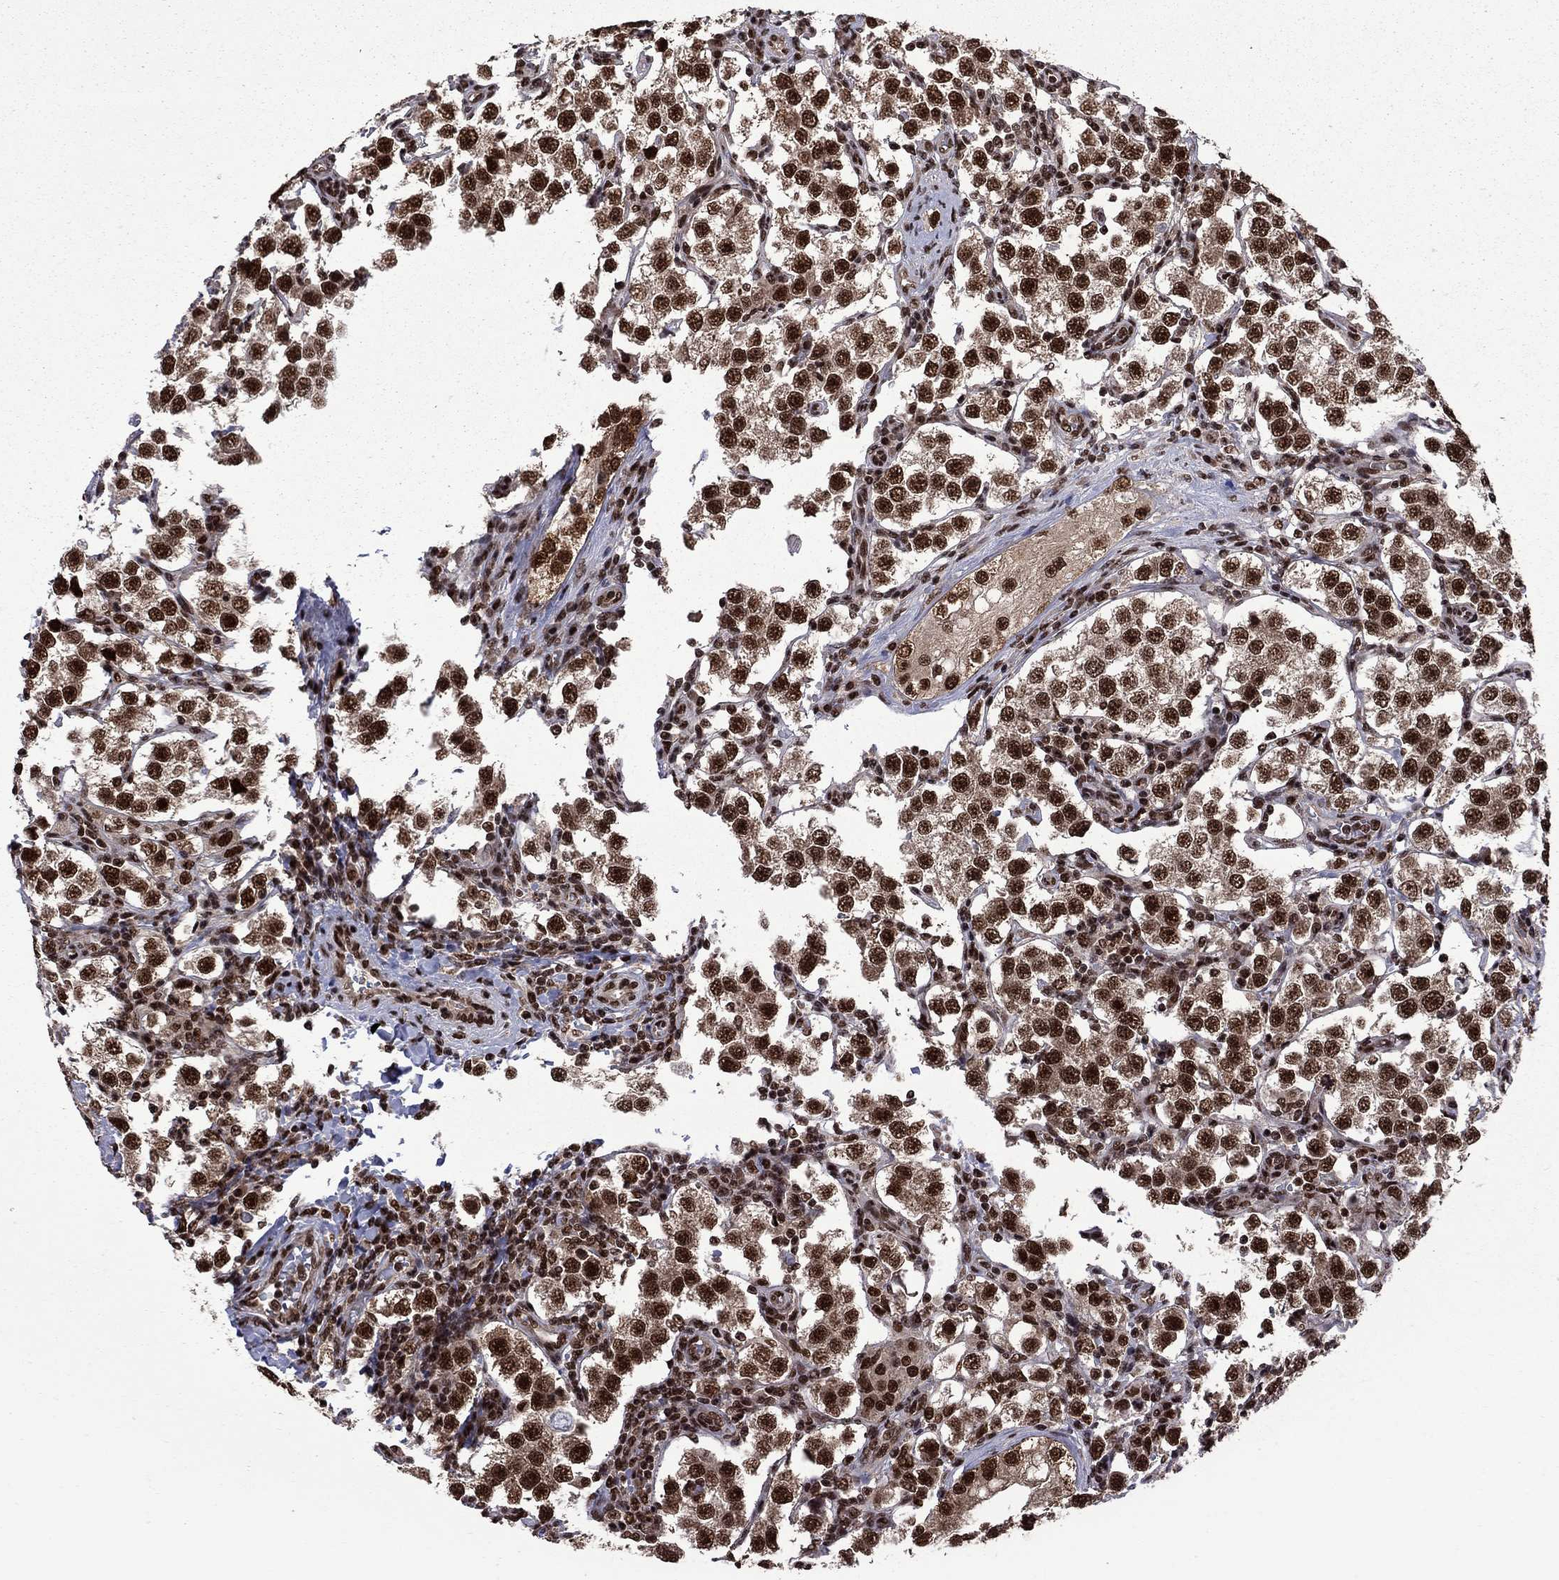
{"staining": {"intensity": "strong", "quantity": ">75%", "location": "nuclear"}, "tissue": "testis cancer", "cell_type": "Tumor cells", "image_type": "cancer", "snomed": [{"axis": "morphology", "description": "Seminoma, NOS"}, {"axis": "topography", "description": "Testis"}], "caption": "Testis cancer (seminoma) stained with a brown dye displays strong nuclear positive staining in approximately >75% of tumor cells.", "gene": "MED25", "patient": {"sex": "male", "age": 37}}